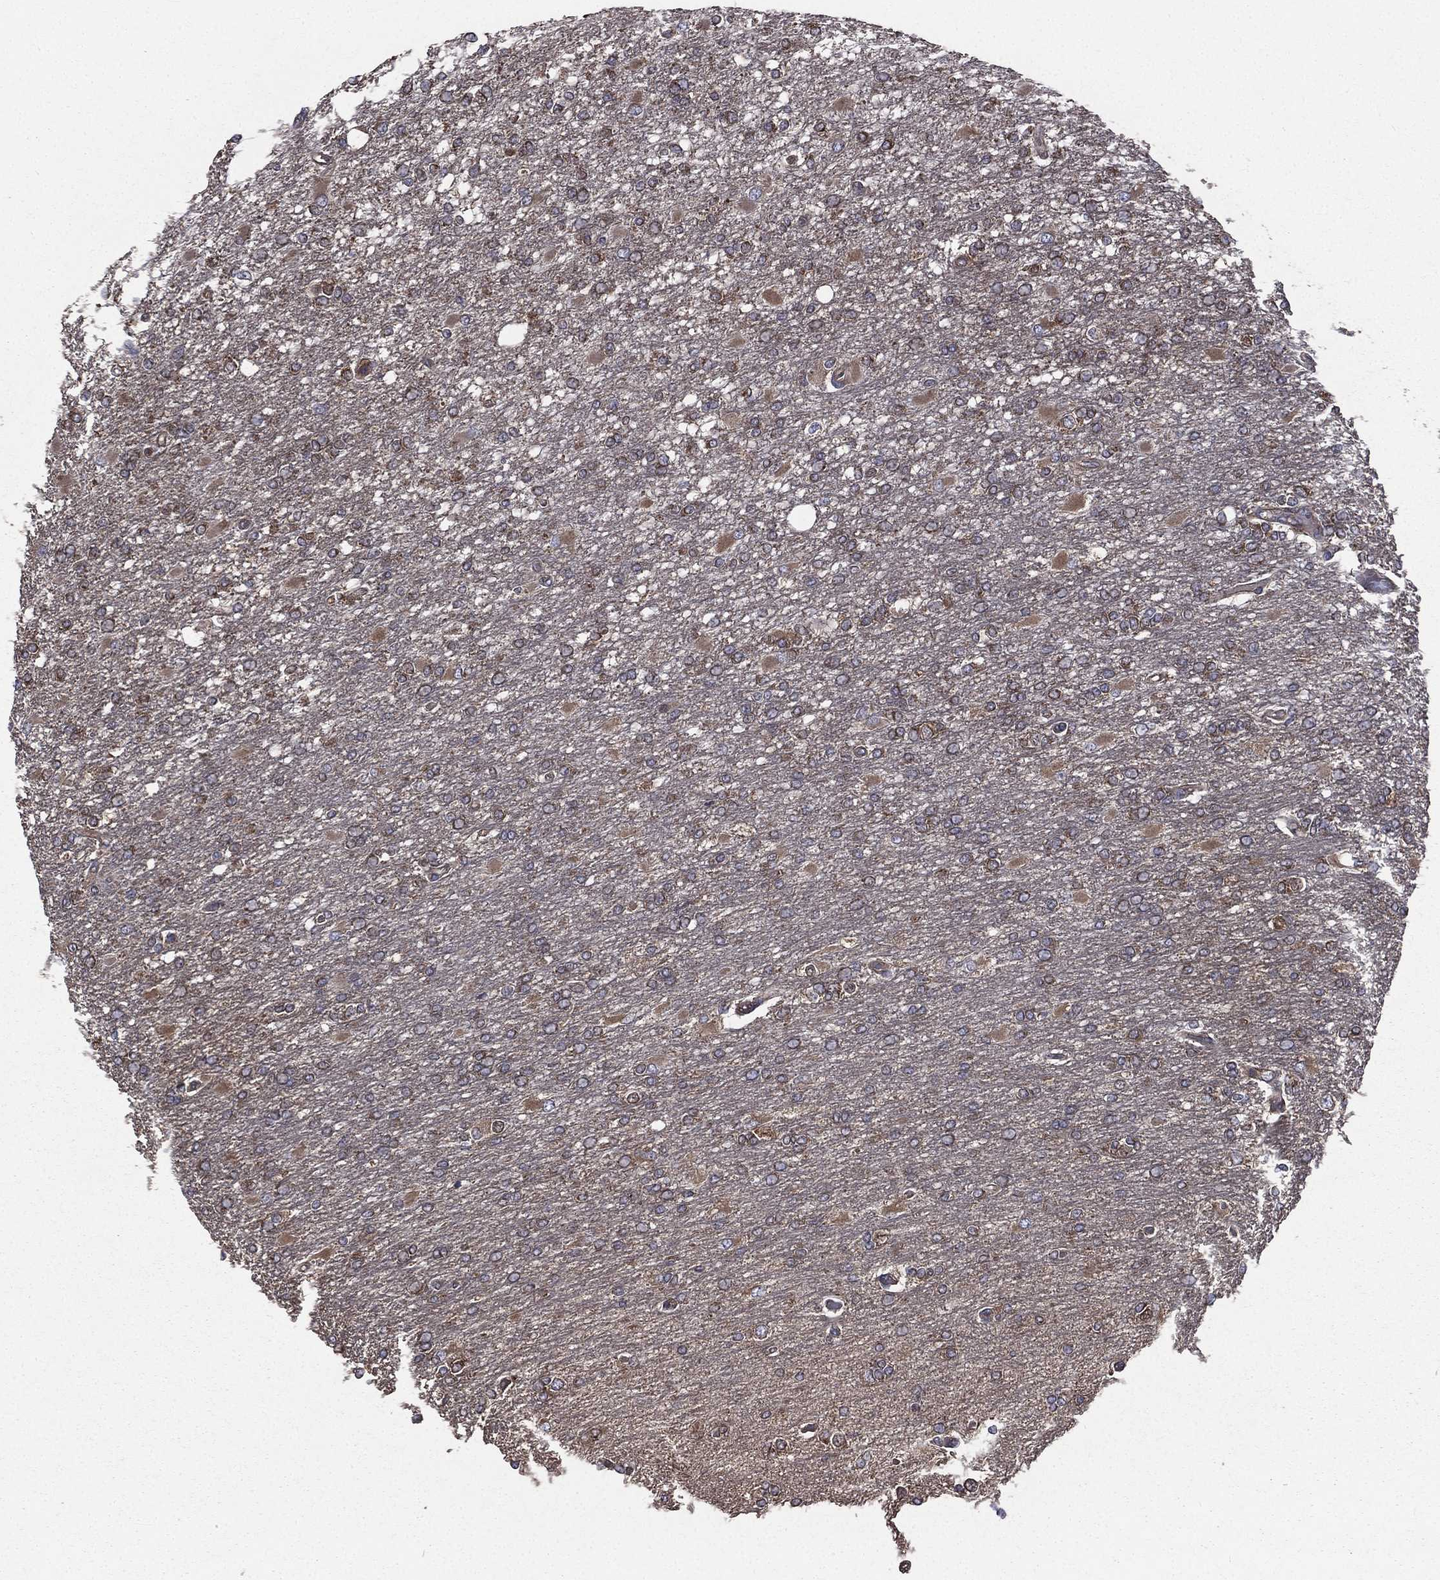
{"staining": {"intensity": "moderate", "quantity": "25%-75%", "location": "cytoplasmic/membranous"}, "tissue": "glioma", "cell_type": "Tumor cells", "image_type": "cancer", "snomed": [{"axis": "morphology", "description": "Glioma, malignant, High grade"}, {"axis": "topography", "description": "Cerebral cortex"}], "caption": "A brown stain shows moderate cytoplasmic/membranous staining of a protein in malignant high-grade glioma tumor cells.", "gene": "SARS1", "patient": {"sex": "male", "age": 79}}